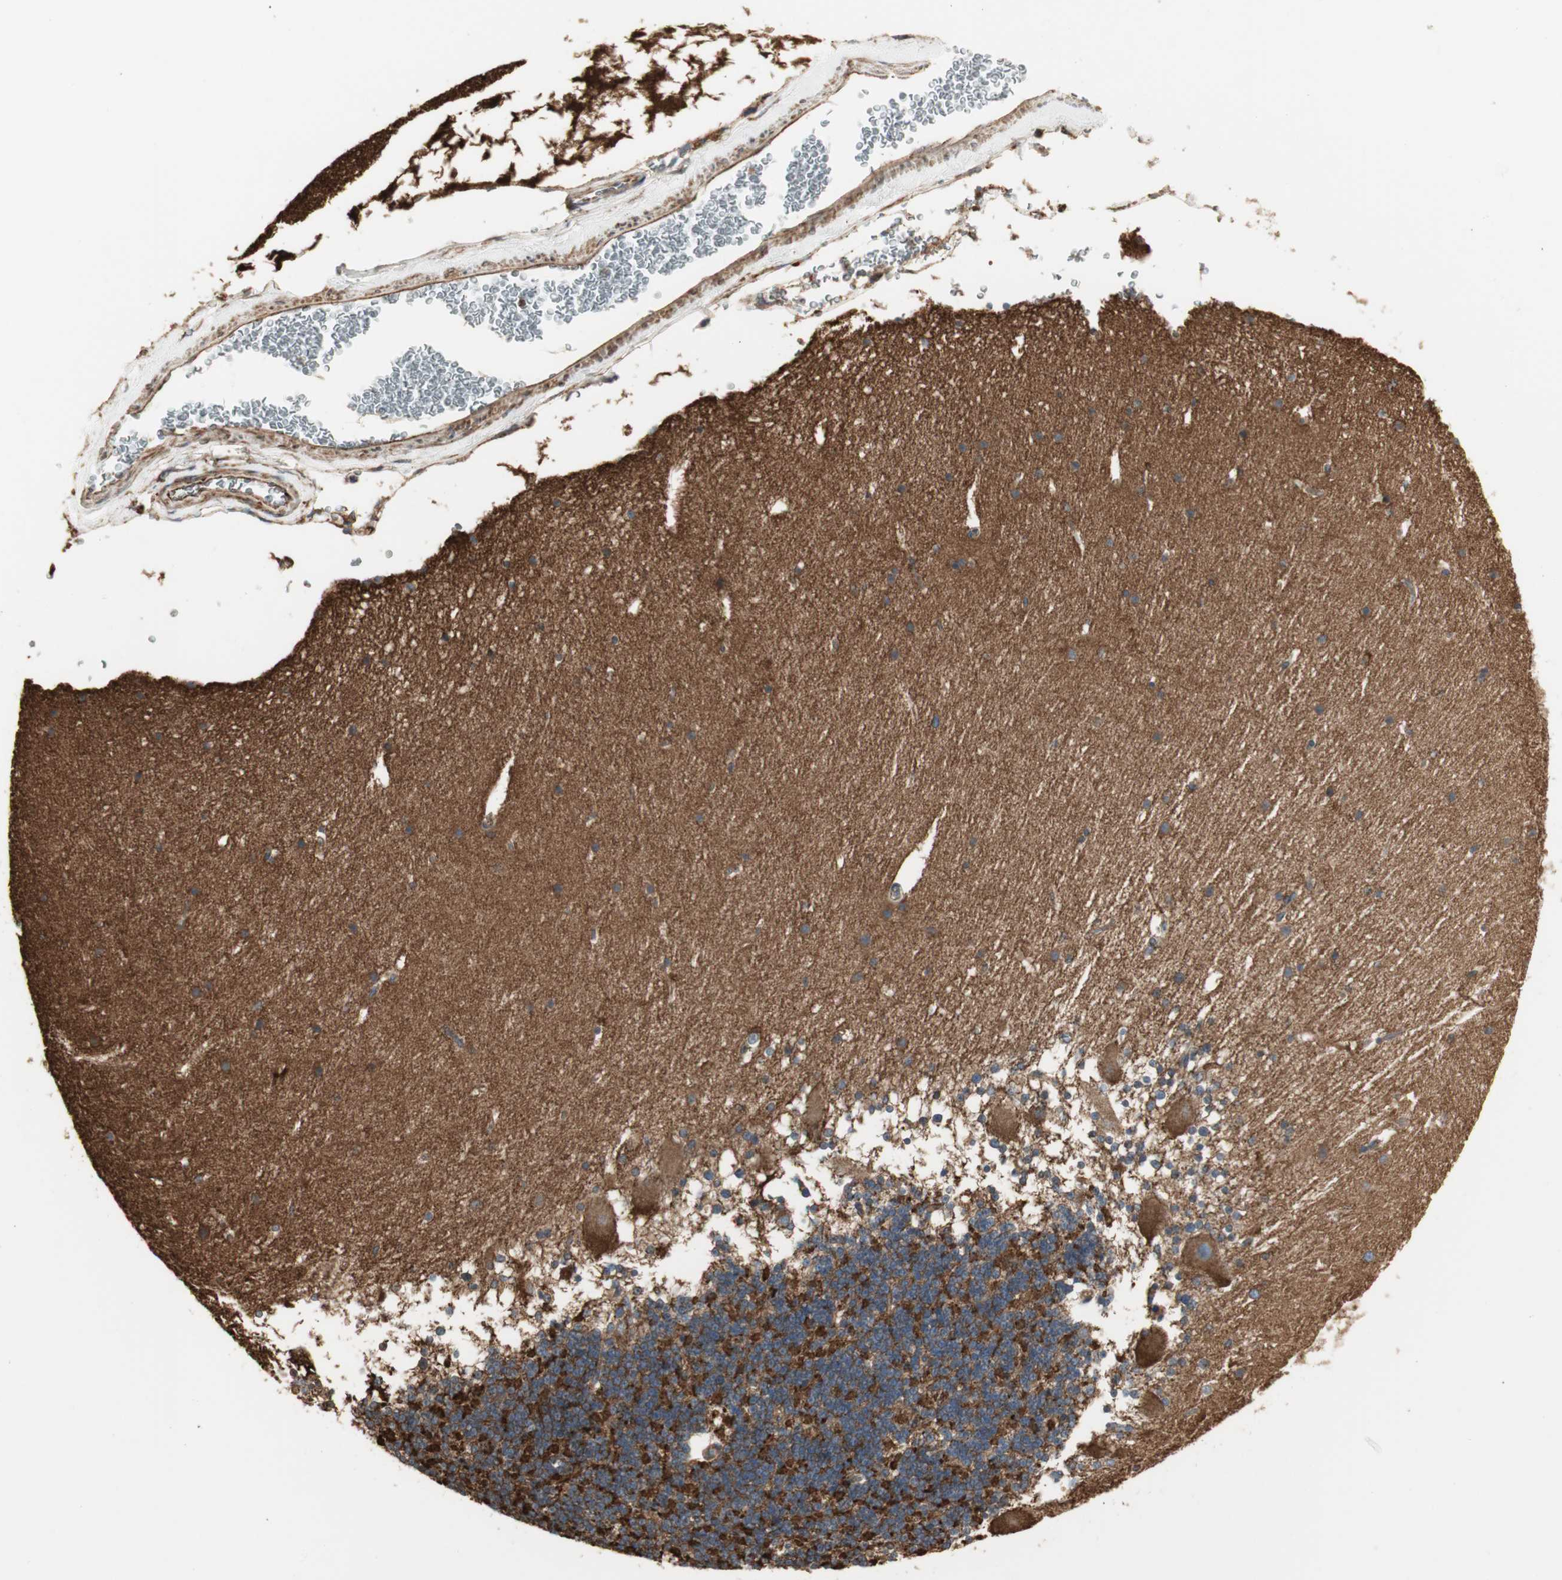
{"staining": {"intensity": "strong", "quantity": "25%-75%", "location": "cytoplasmic/membranous"}, "tissue": "cerebellum", "cell_type": "Cells in granular layer", "image_type": "normal", "snomed": [{"axis": "morphology", "description": "Normal tissue, NOS"}, {"axis": "topography", "description": "Cerebellum"}], "caption": "Cerebellum stained with a brown dye shows strong cytoplasmic/membranous positive expression in approximately 25%-75% of cells in granular layer.", "gene": "H6PD", "patient": {"sex": "female", "age": 19}}